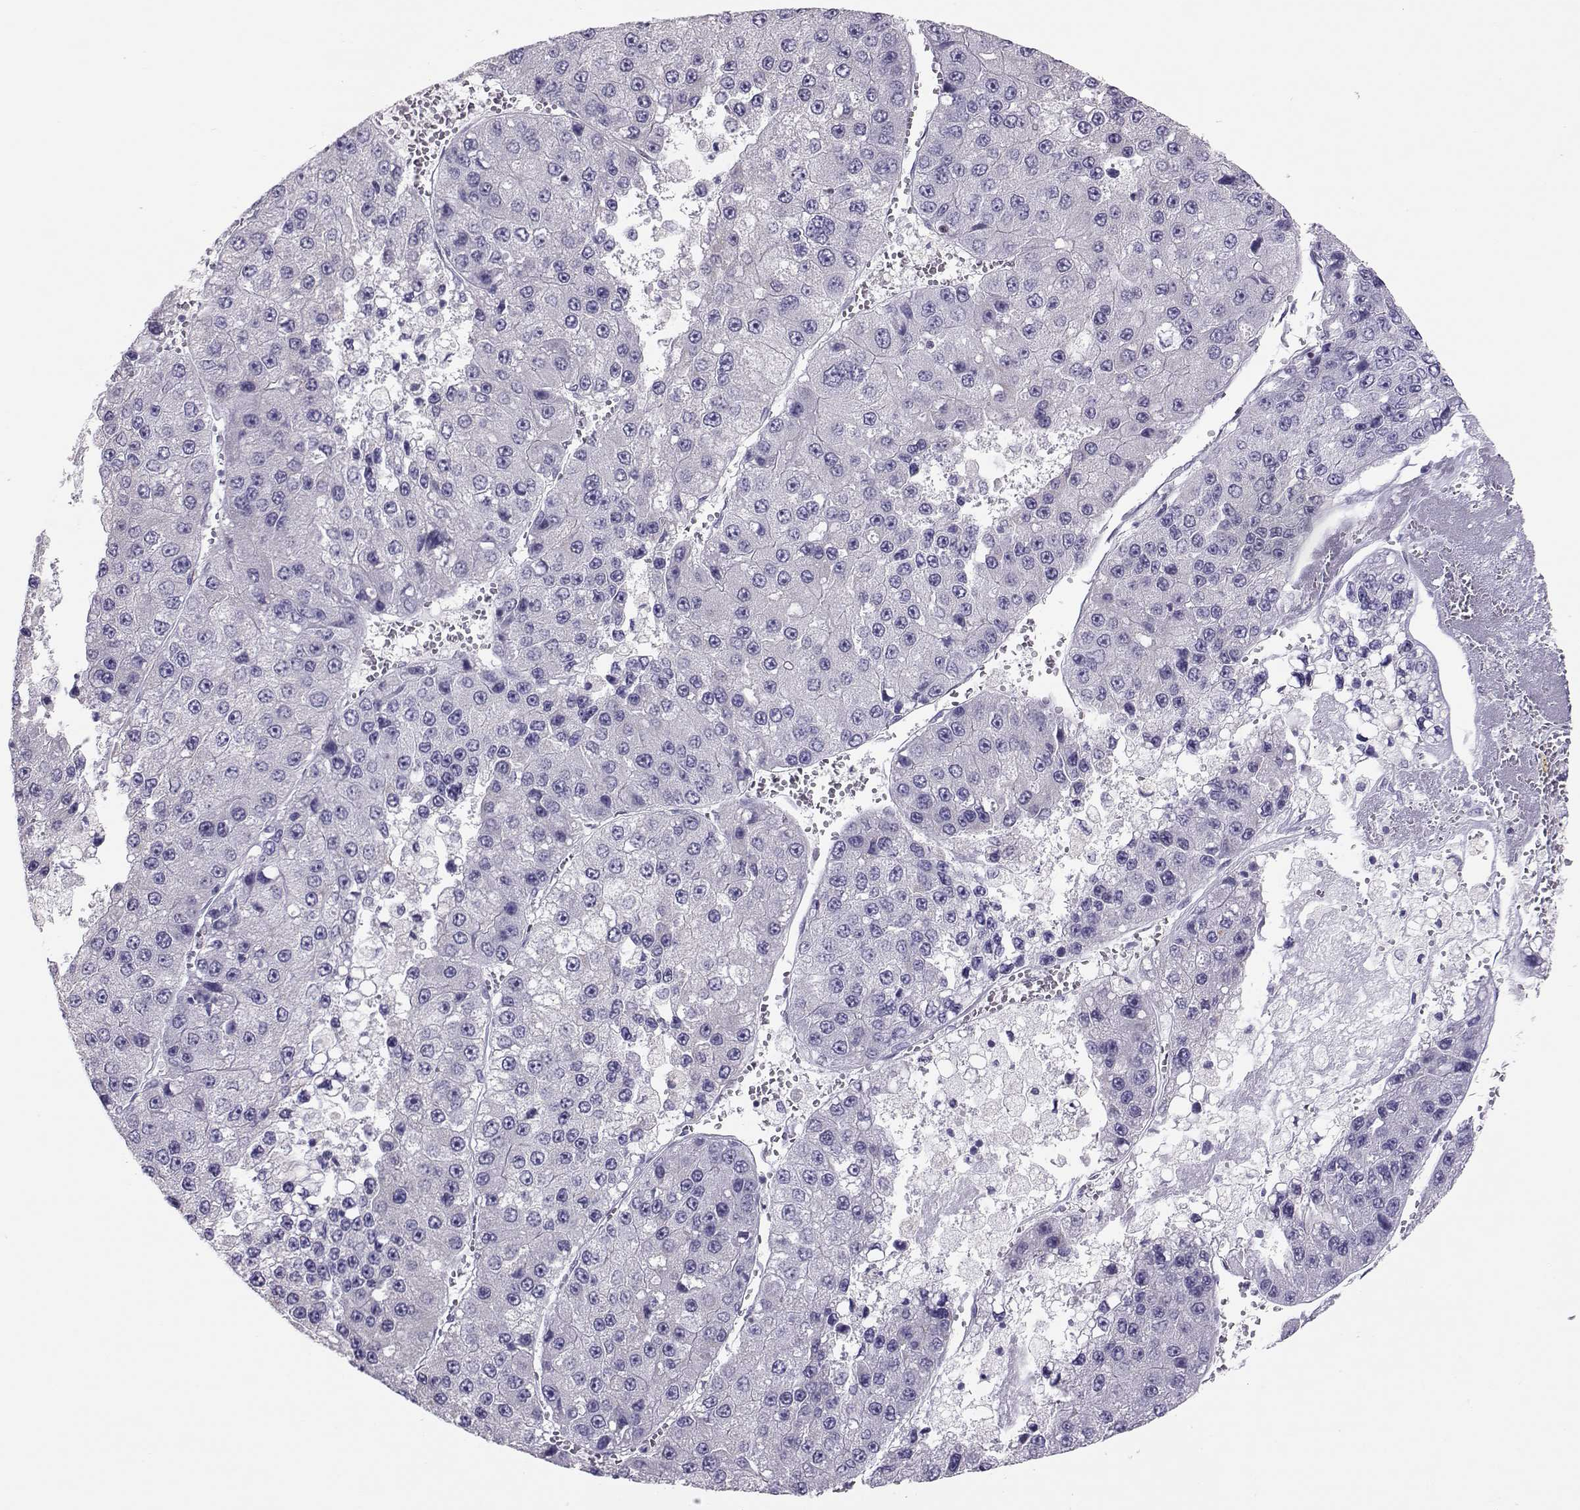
{"staining": {"intensity": "negative", "quantity": "none", "location": "none"}, "tissue": "liver cancer", "cell_type": "Tumor cells", "image_type": "cancer", "snomed": [{"axis": "morphology", "description": "Carcinoma, Hepatocellular, NOS"}, {"axis": "topography", "description": "Liver"}], "caption": "Tumor cells are negative for protein expression in human liver cancer (hepatocellular carcinoma). (DAB (3,3'-diaminobenzidine) IHC with hematoxylin counter stain).", "gene": "DNAAF1", "patient": {"sex": "female", "age": 73}}